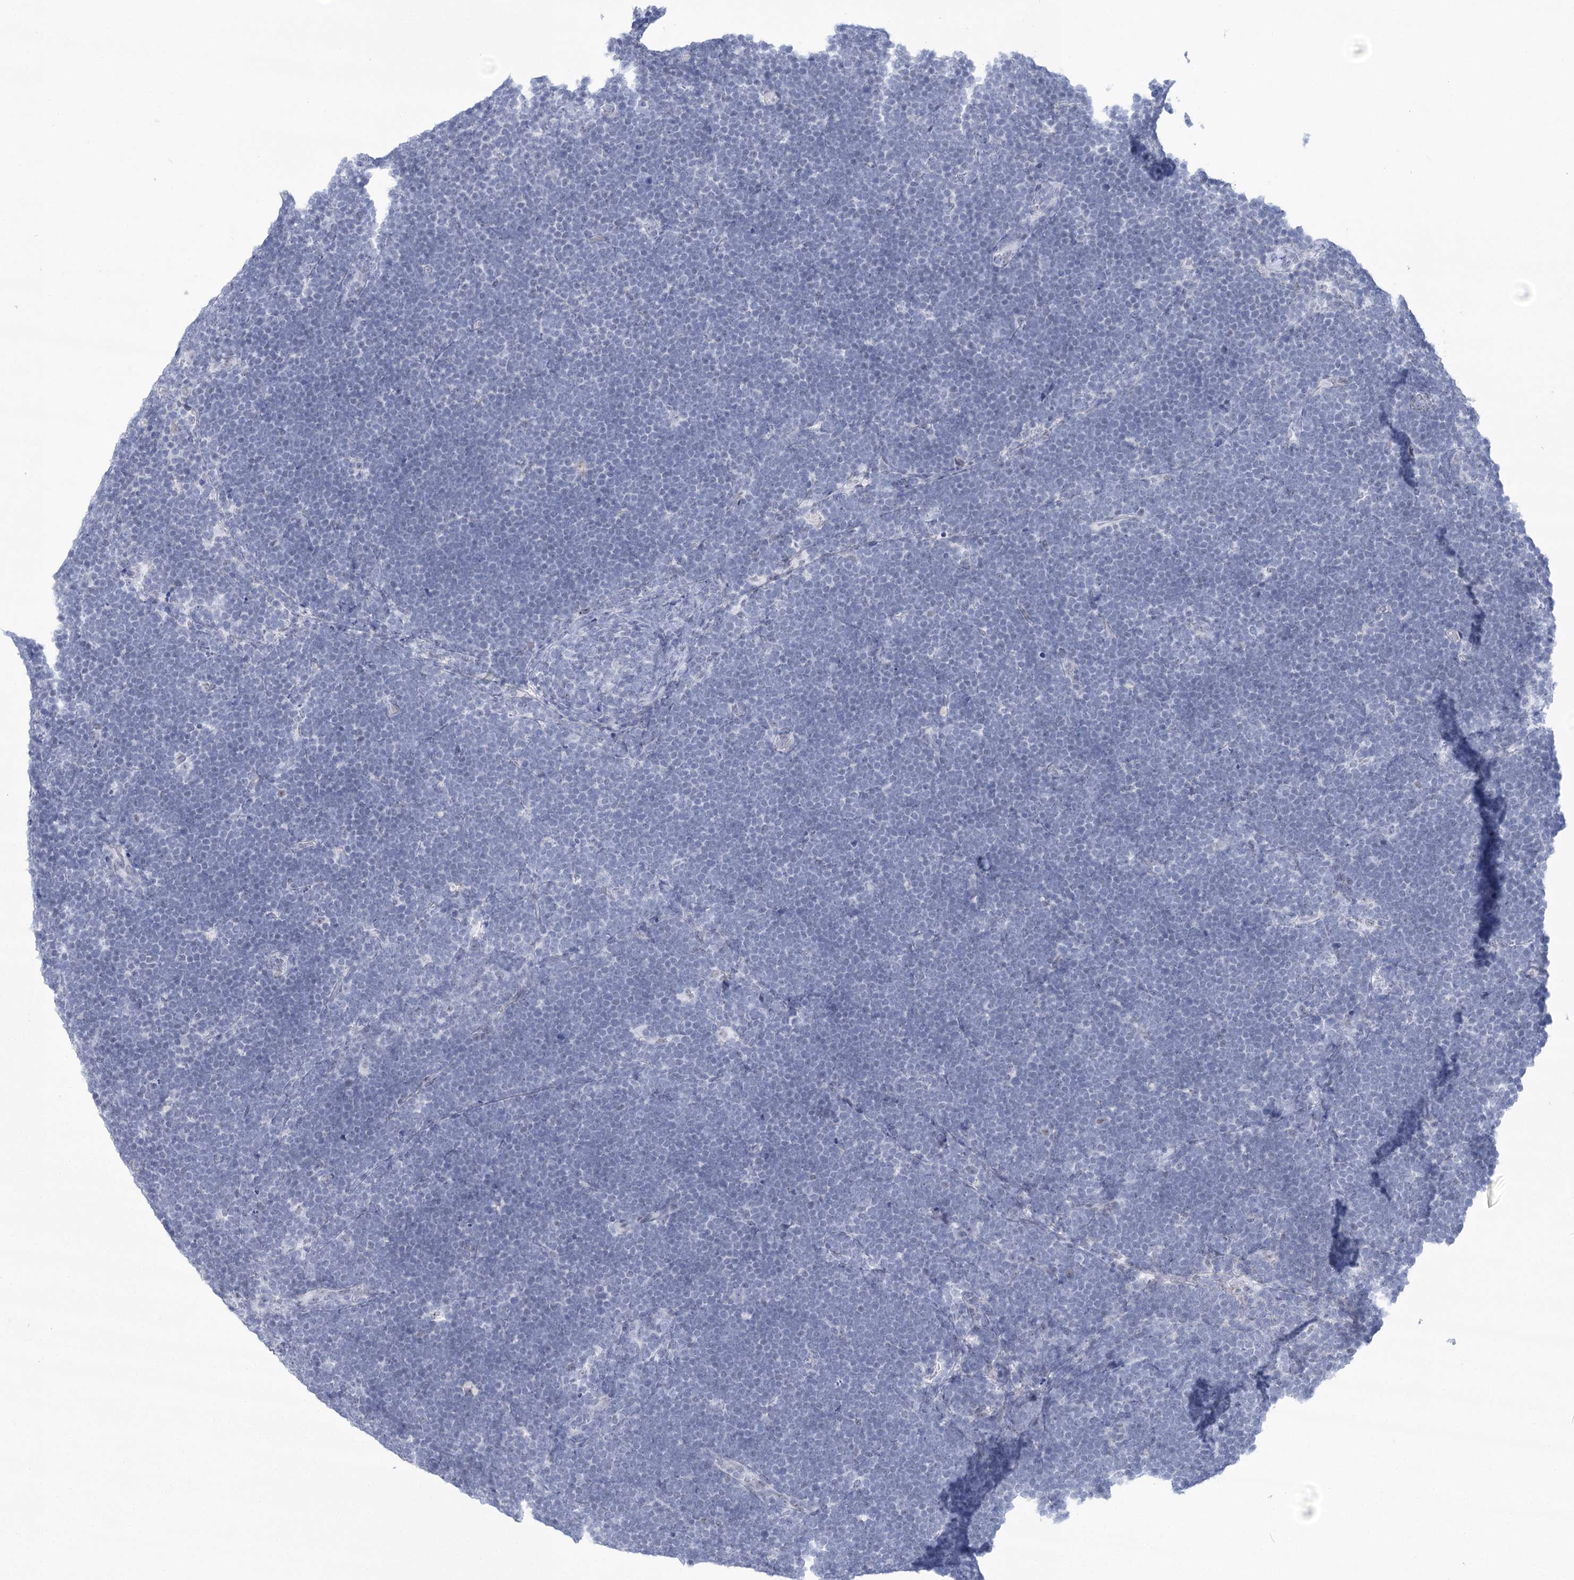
{"staining": {"intensity": "negative", "quantity": "none", "location": "none"}, "tissue": "lymphoma", "cell_type": "Tumor cells", "image_type": "cancer", "snomed": [{"axis": "morphology", "description": "Malignant lymphoma, non-Hodgkin's type, High grade"}, {"axis": "topography", "description": "Lymph node"}], "caption": "The IHC image has no significant expression in tumor cells of lymphoma tissue. (Brightfield microscopy of DAB immunohistochemistry (IHC) at high magnification).", "gene": "HORMAD1", "patient": {"sex": "male", "age": 13}}